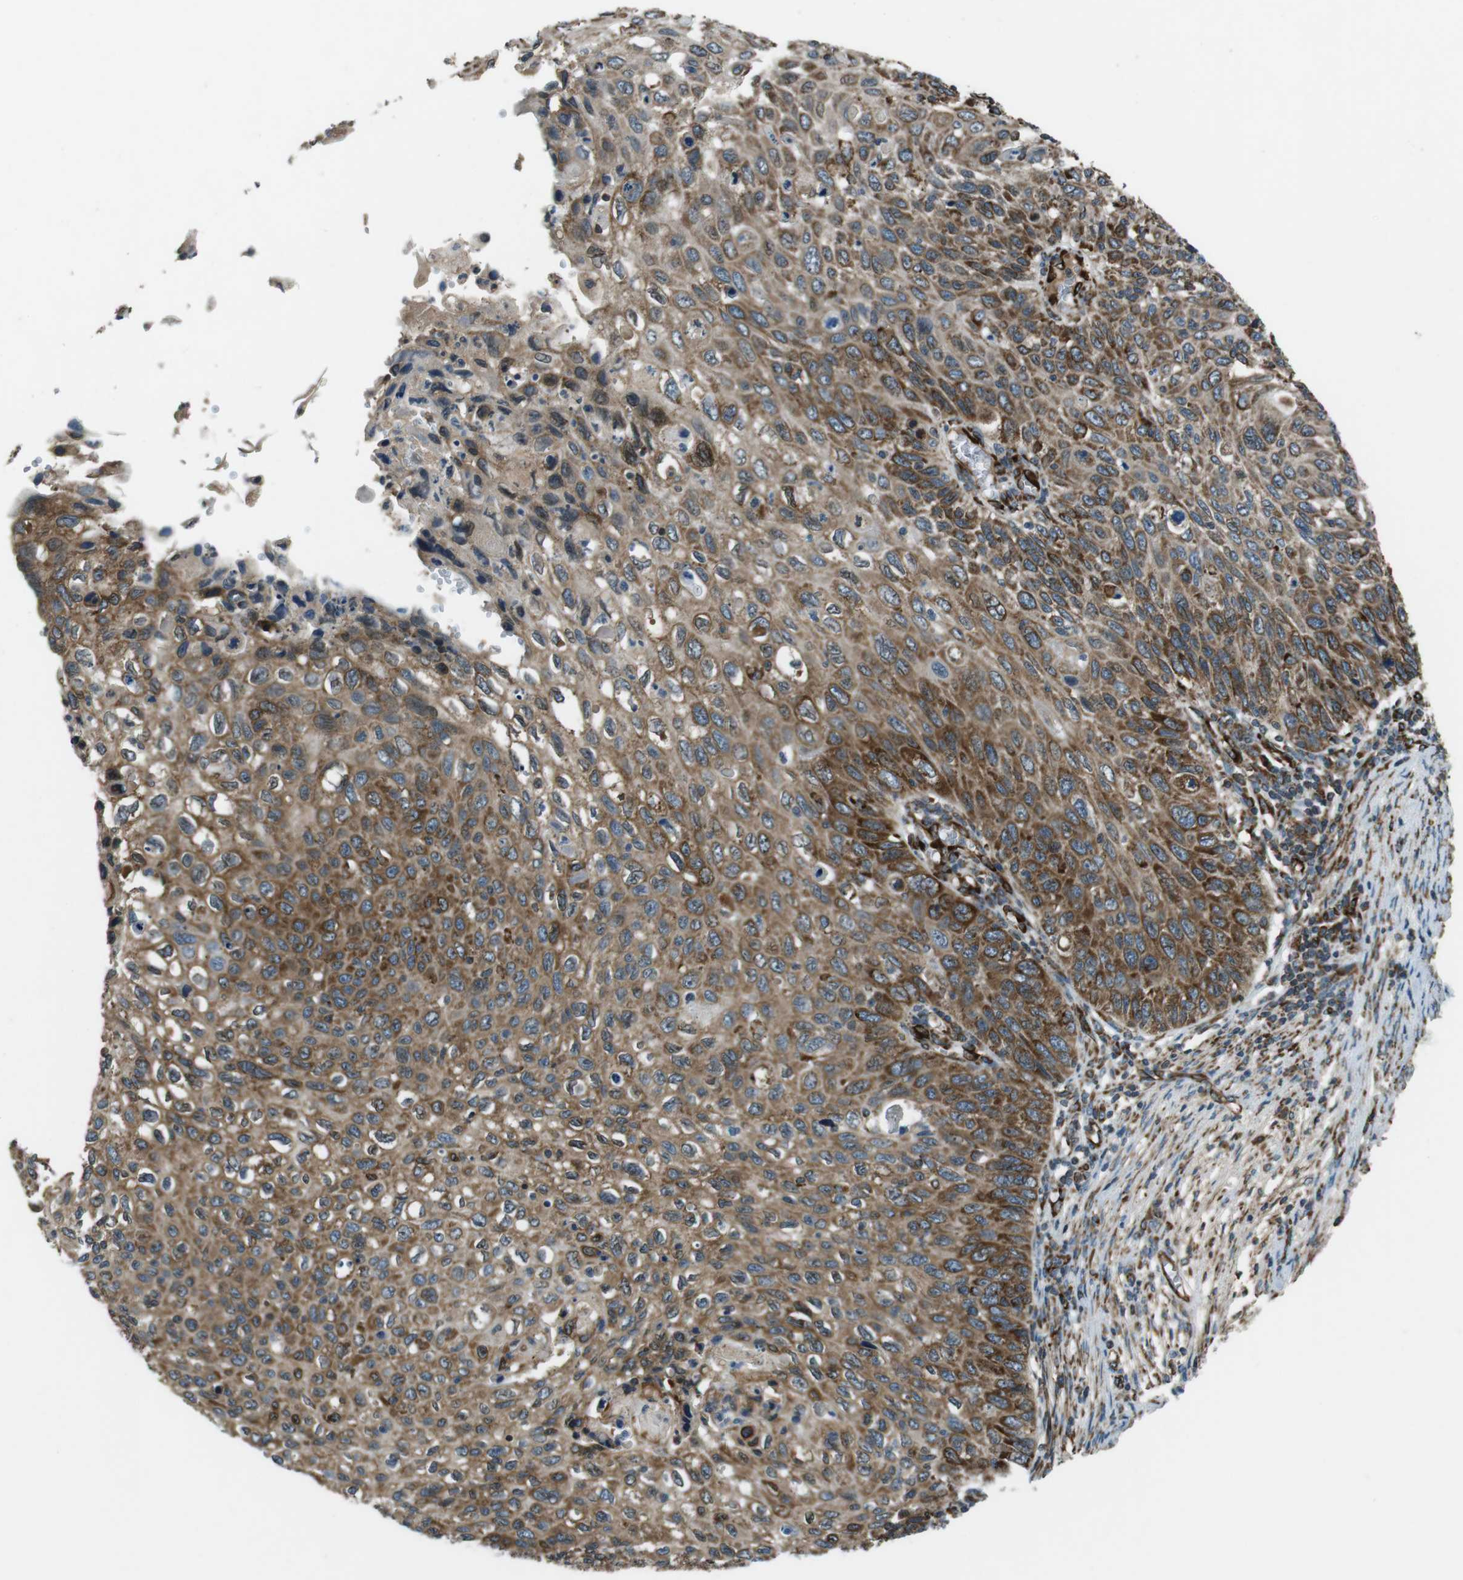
{"staining": {"intensity": "strong", "quantity": ">75%", "location": "cytoplasmic/membranous"}, "tissue": "cervical cancer", "cell_type": "Tumor cells", "image_type": "cancer", "snomed": [{"axis": "morphology", "description": "Squamous cell carcinoma, NOS"}, {"axis": "topography", "description": "Cervix"}], "caption": "DAB (3,3'-diaminobenzidine) immunohistochemical staining of human squamous cell carcinoma (cervical) shows strong cytoplasmic/membranous protein staining in about >75% of tumor cells. Nuclei are stained in blue.", "gene": "KTN1", "patient": {"sex": "female", "age": 70}}